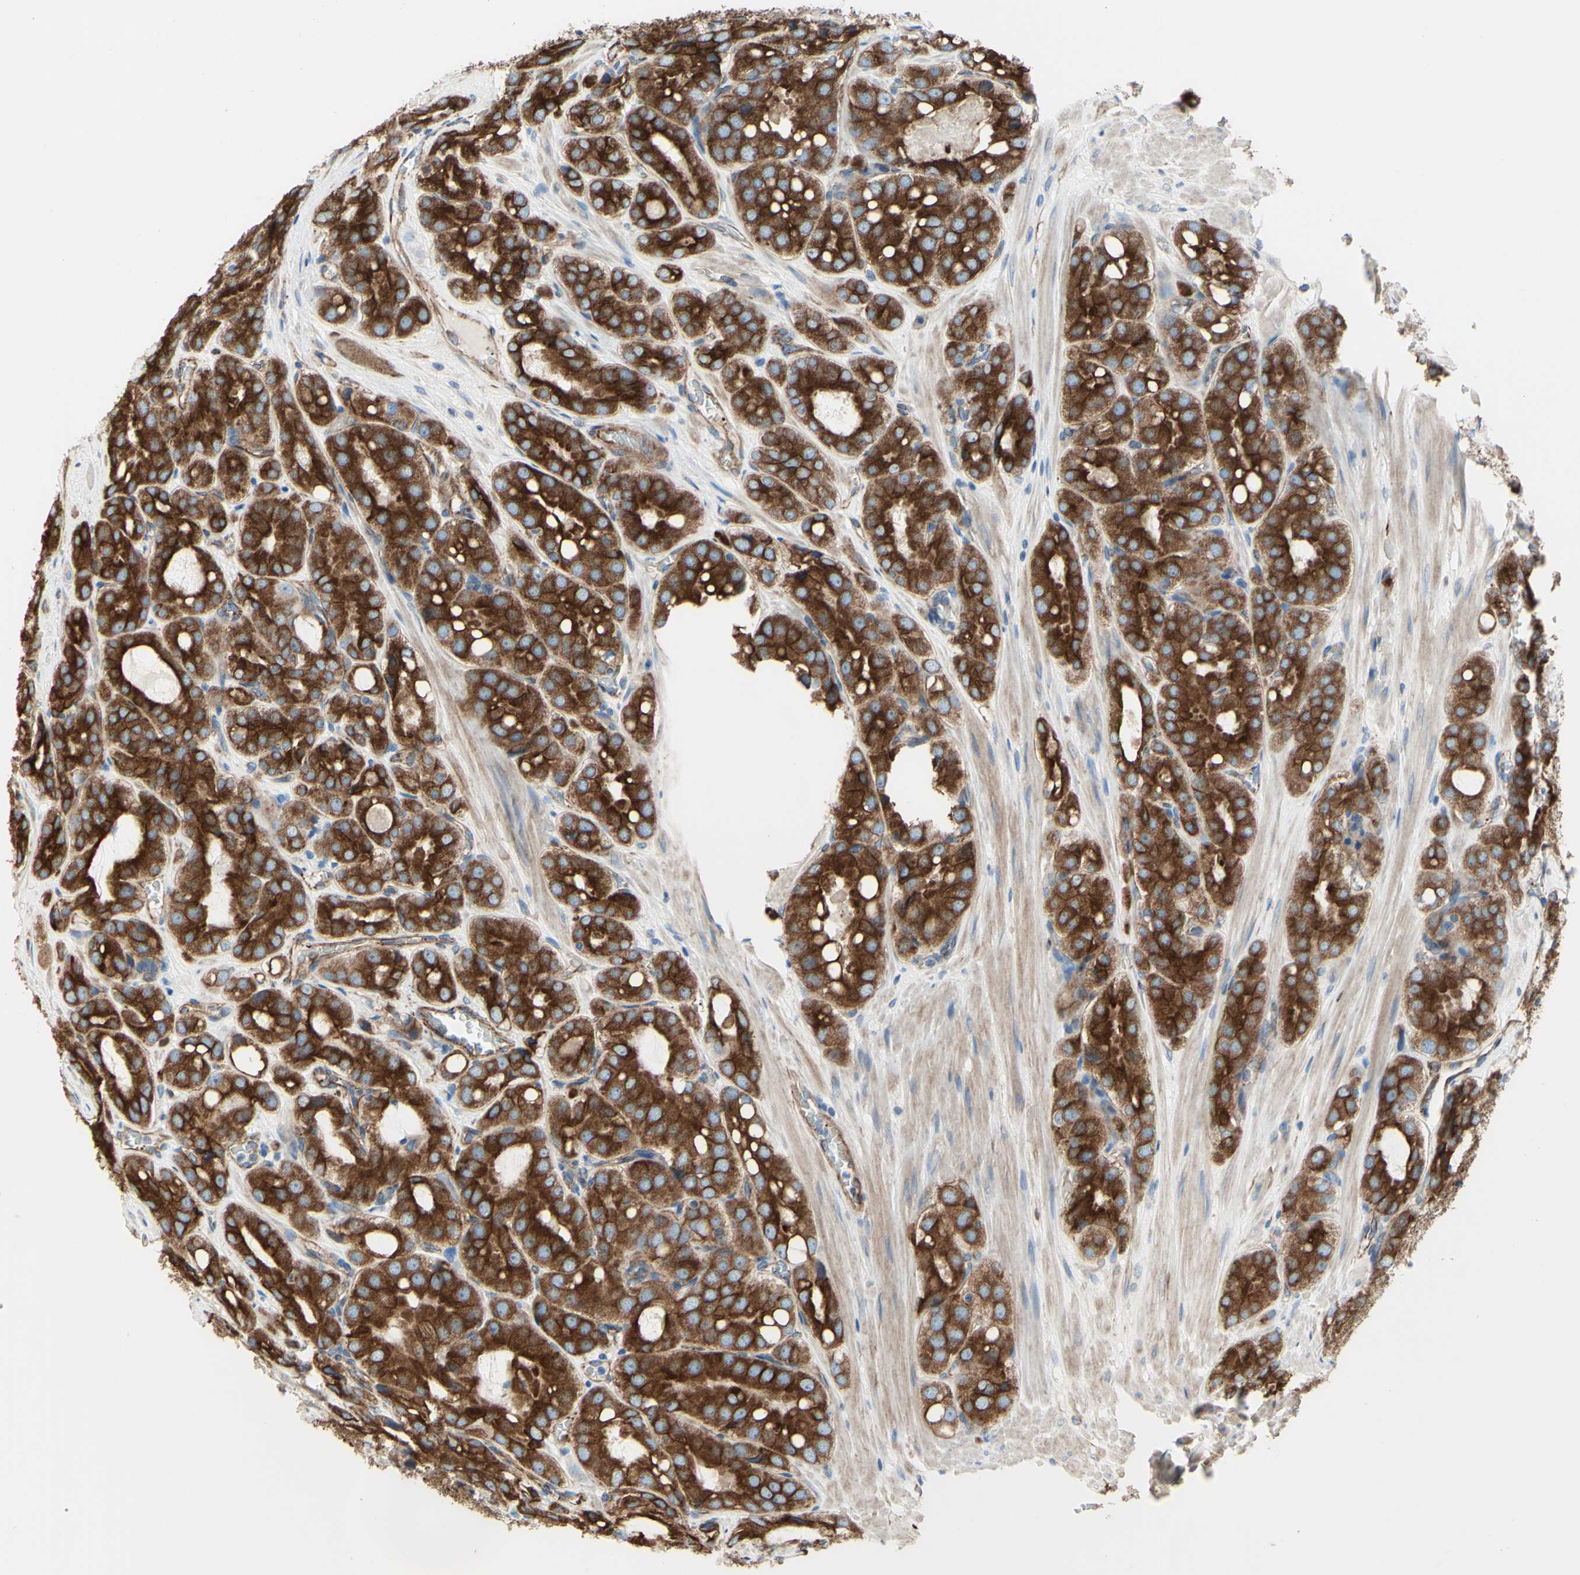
{"staining": {"intensity": "strong", "quantity": ">75%", "location": "cytoplasmic/membranous"}, "tissue": "prostate cancer", "cell_type": "Tumor cells", "image_type": "cancer", "snomed": [{"axis": "morphology", "description": "Adenocarcinoma, High grade"}, {"axis": "topography", "description": "Prostate"}], "caption": "A high amount of strong cytoplasmic/membranous positivity is seen in about >75% of tumor cells in prostate cancer tissue.", "gene": "ENDOD1", "patient": {"sex": "male", "age": 65}}